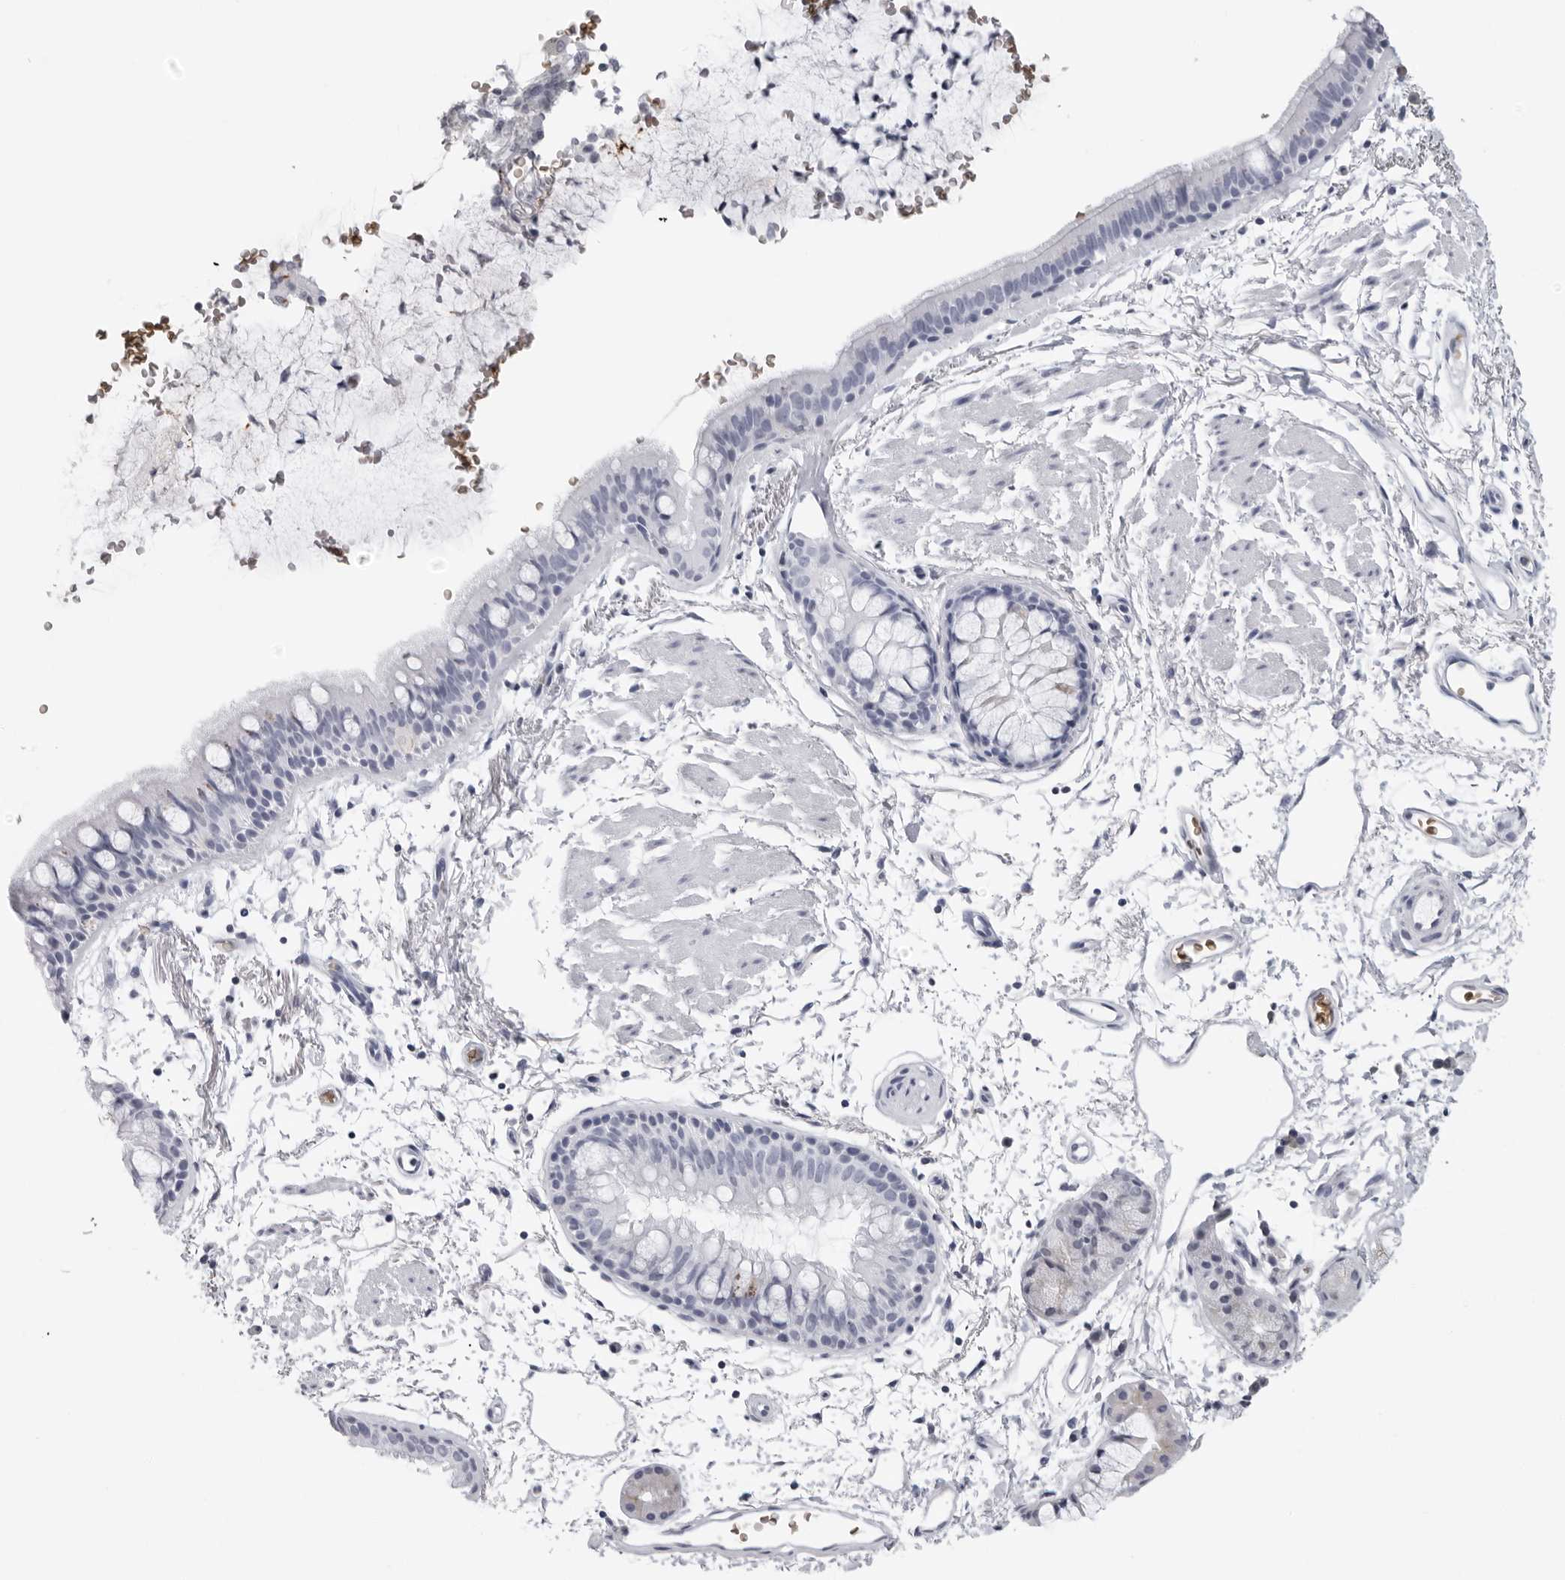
{"staining": {"intensity": "negative", "quantity": "none", "location": "none"}, "tissue": "bronchus", "cell_type": "Respiratory epithelial cells", "image_type": "normal", "snomed": [{"axis": "morphology", "description": "Normal tissue, NOS"}, {"axis": "topography", "description": "Lymph node"}, {"axis": "topography", "description": "Bronchus"}], "caption": "Immunohistochemistry histopathology image of benign human bronchus stained for a protein (brown), which displays no positivity in respiratory epithelial cells. Brightfield microscopy of immunohistochemistry stained with DAB (brown) and hematoxylin (blue), captured at high magnification.", "gene": "EPB41", "patient": {"sex": "female", "age": 70}}